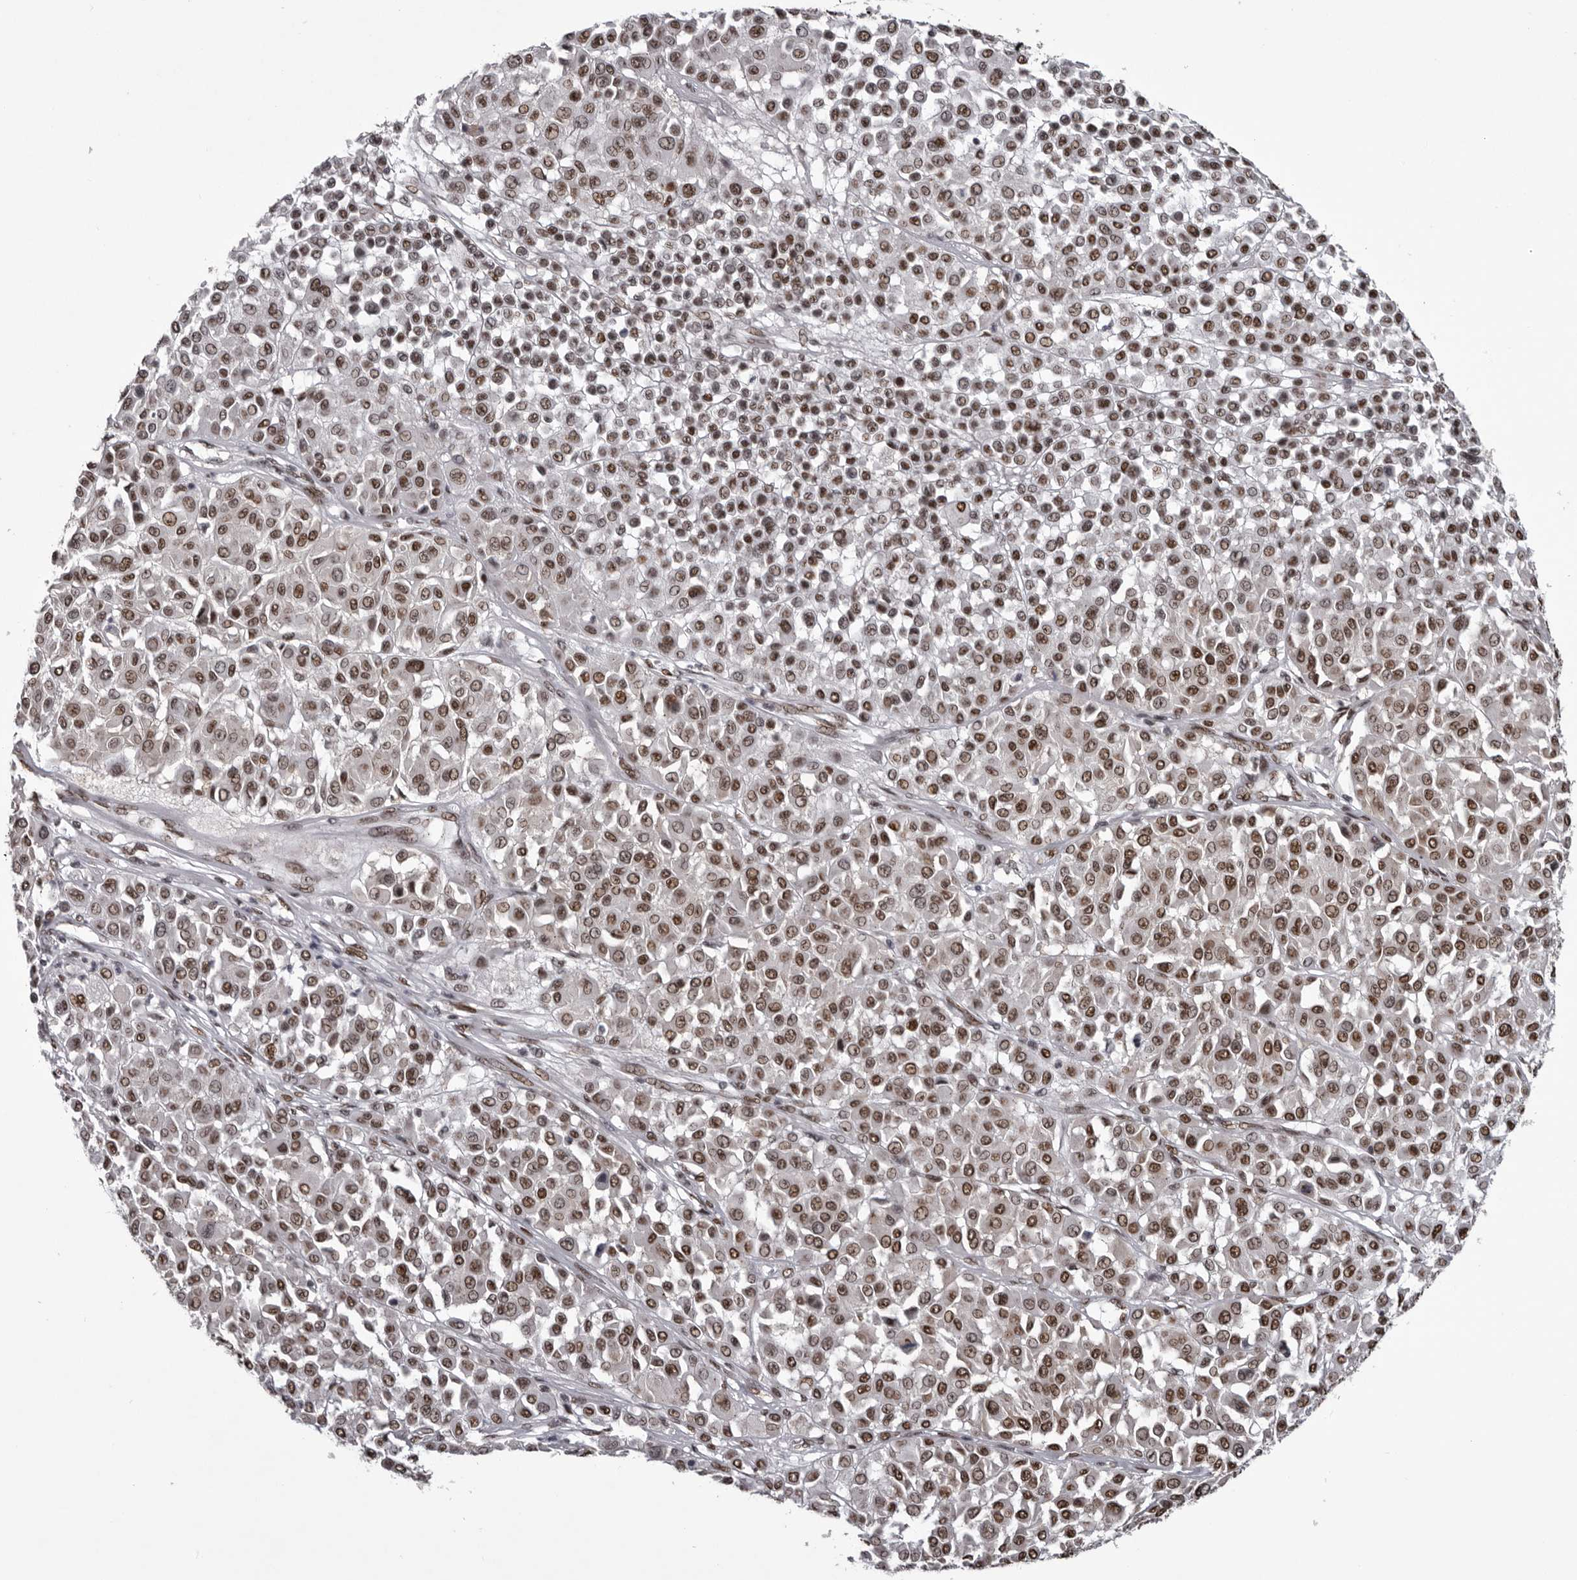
{"staining": {"intensity": "moderate", "quantity": ">75%", "location": "nuclear"}, "tissue": "melanoma", "cell_type": "Tumor cells", "image_type": "cancer", "snomed": [{"axis": "morphology", "description": "Malignant melanoma, Metastatic site"}, {"axis": "topography", "description": "Soft tissue"}], "caption": "Immunohistochemistry histopathology image of neoplastic tissue: malignant melanoma (metastatic site) stained using immunohistochemistry exhibits medium levels of moderate protein expression localized specifically in the nuclear of tumor cells, appearing as a nuclear brown color.", "gene": "NUMA1", "patient": {"sex": "male", "age": 41}}